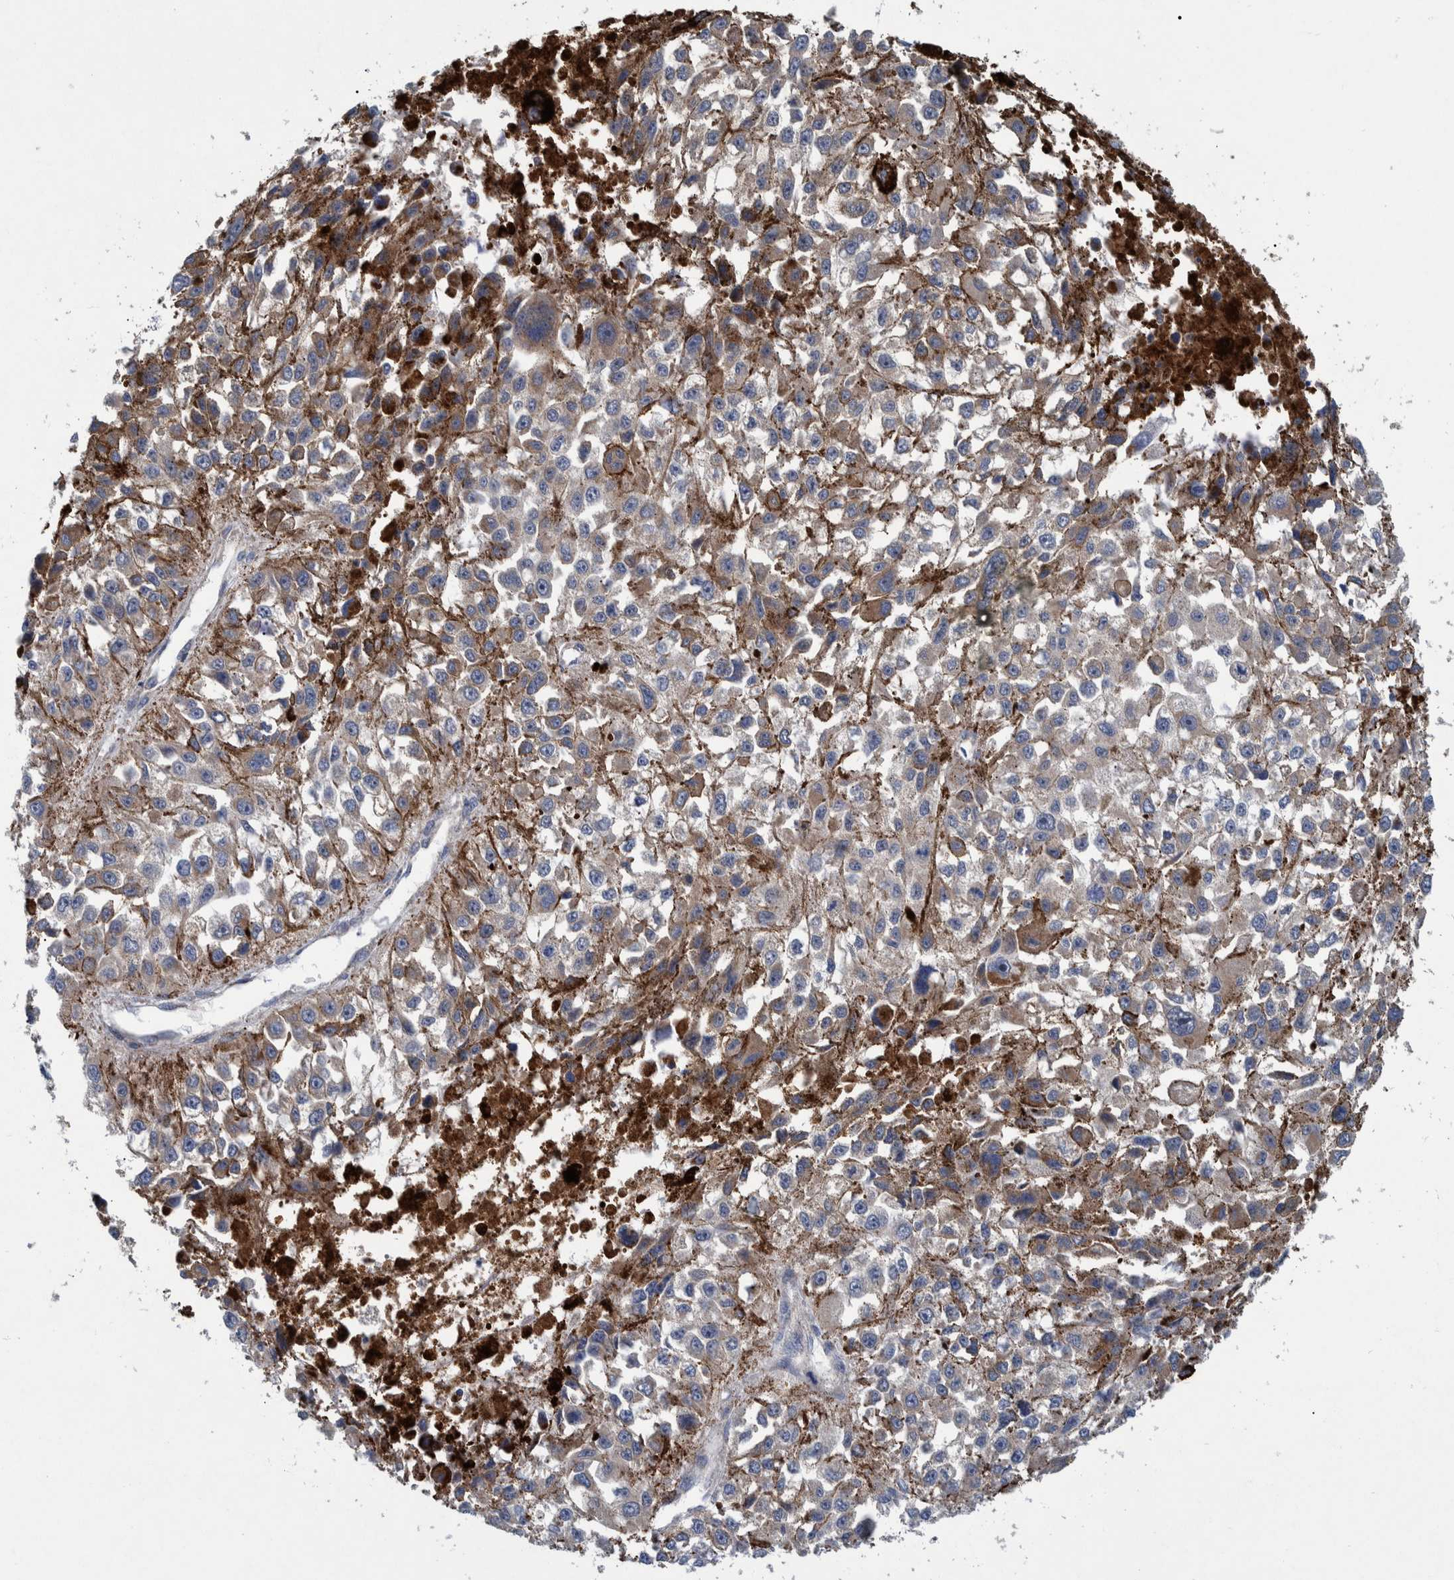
{"staining": {"intensity": "weak", "quantity": "25%-75%", "location": "cytoplasmic/membranous"}, "tissue": "melanoma", "cell_type": "Tumor cells", "image_type": "cancer", "snomed": [{"axis": "morphology", "description": "Malignant melanoma, Metastatic site"}, {"axis": "topography", "description": "Lymph node"}], "caption": "Immunohistochemistry (IHC) of human malignant melanoma (metastatic site) demonstrates low levels of weak cytoplasmic/membranous expression in about 25%-75% of tumor cells. The staining was performed using DAB to visualize the protein expression in brown, while the nuclei were stained in blue with hematoxylin (Magnification: 20x).", "gene": "ITIH3", "patient": {"sex": "male", "age": 59}}